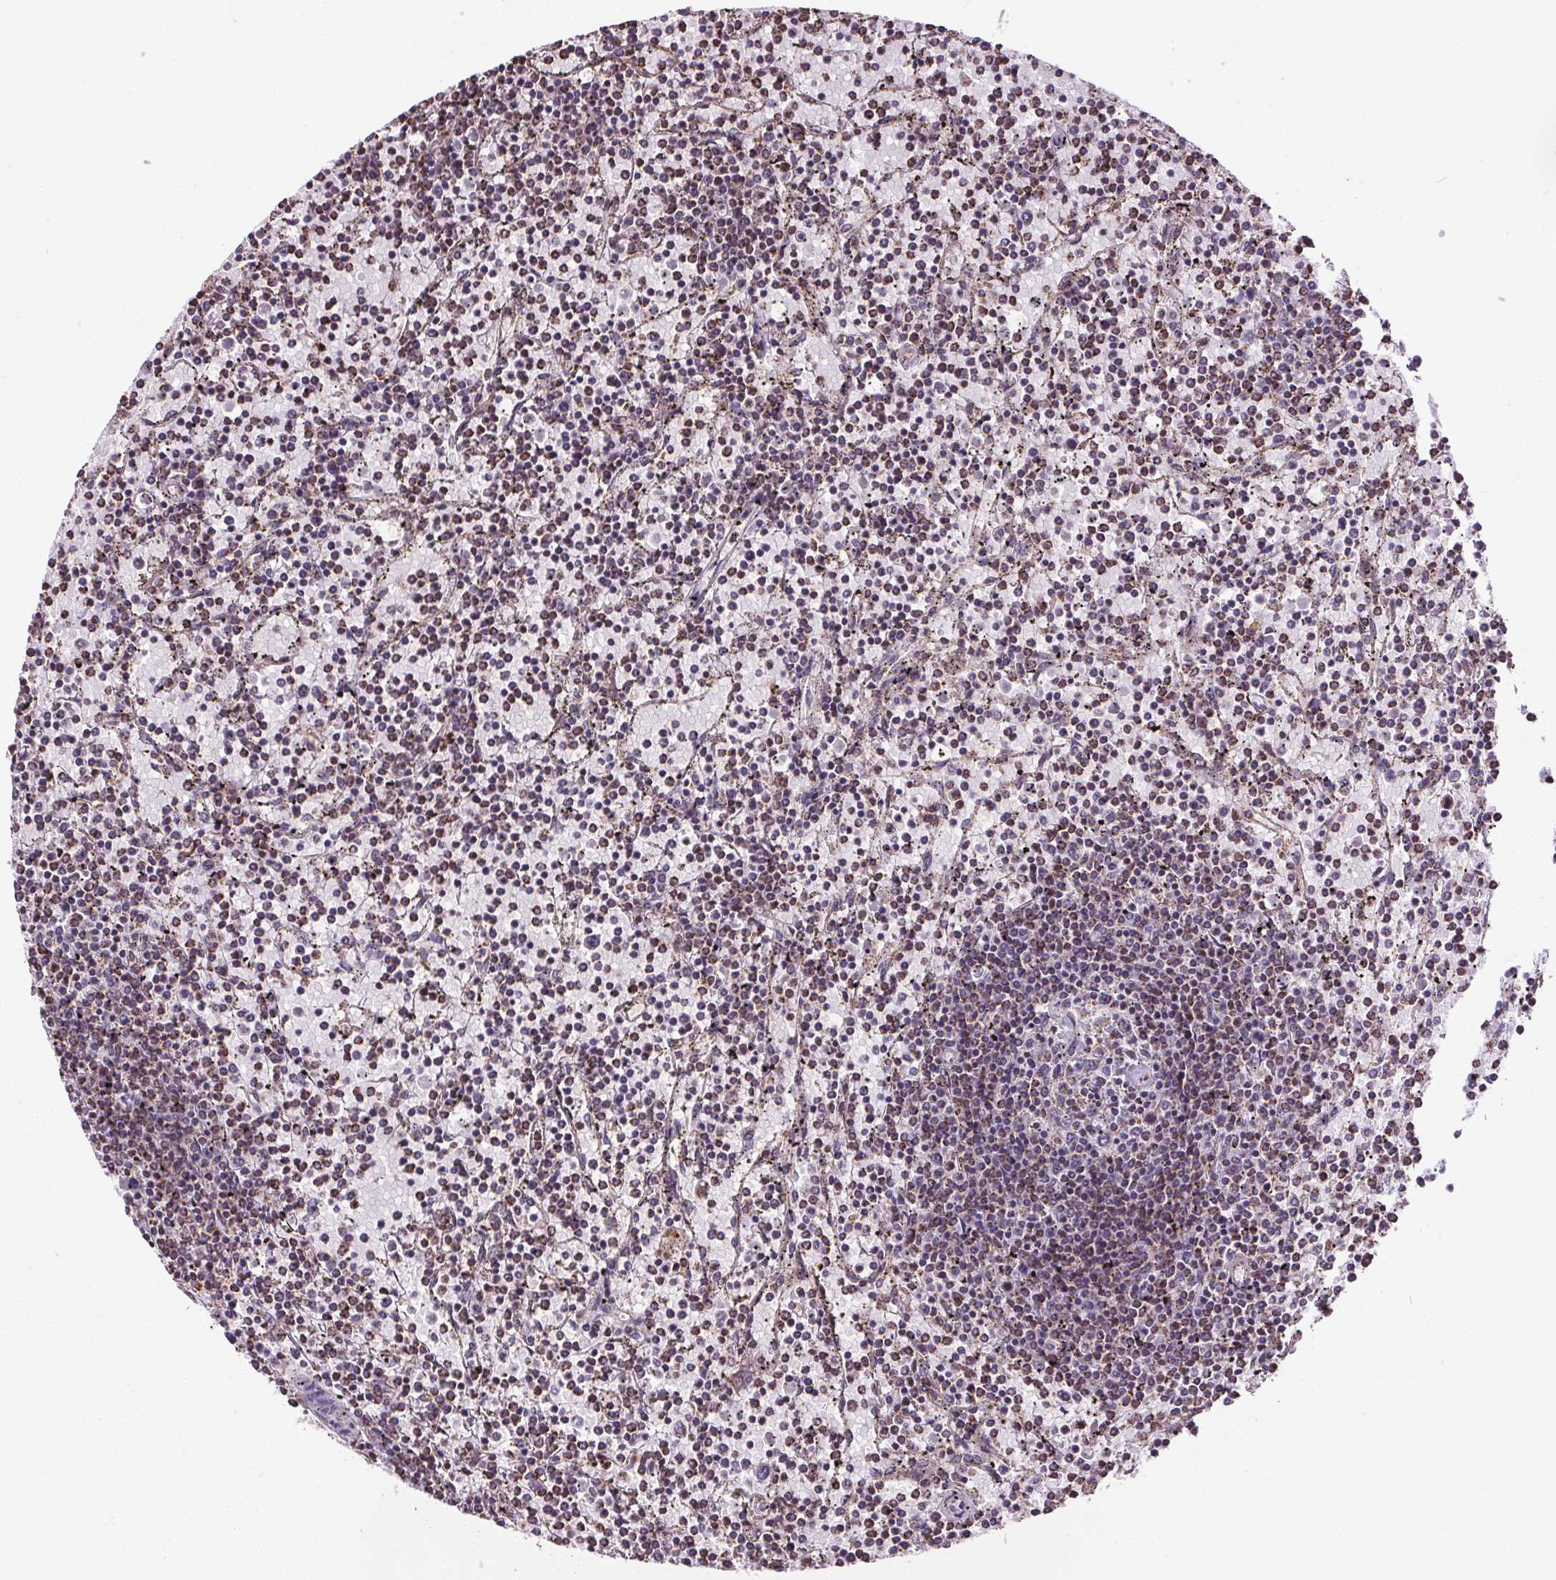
{"staining": {"intensity": "weak", "quantity": "25%-75%", "location": "cytoplasmic/membranous"}, "tissue": "lymphoma", "cell_type": "Tumor cells", "image_type": "cancer", "snomed": [{"axis": "morphology", "description": "Malignant lymphoma, non-Hodgkin's type, Low grade"}, {"axis": "topography", "description": "Spleen"}], "caption": "Immunohistochemical staining of human low-grade malignant lymphoma, non-Hodgkin's type exhibits low levels of weak cytoplasmic/membranous positivity in about 25%-75% of tumor cells.", "gene": "ZNF548", "patient": {"sex": "female", "age": 77}}